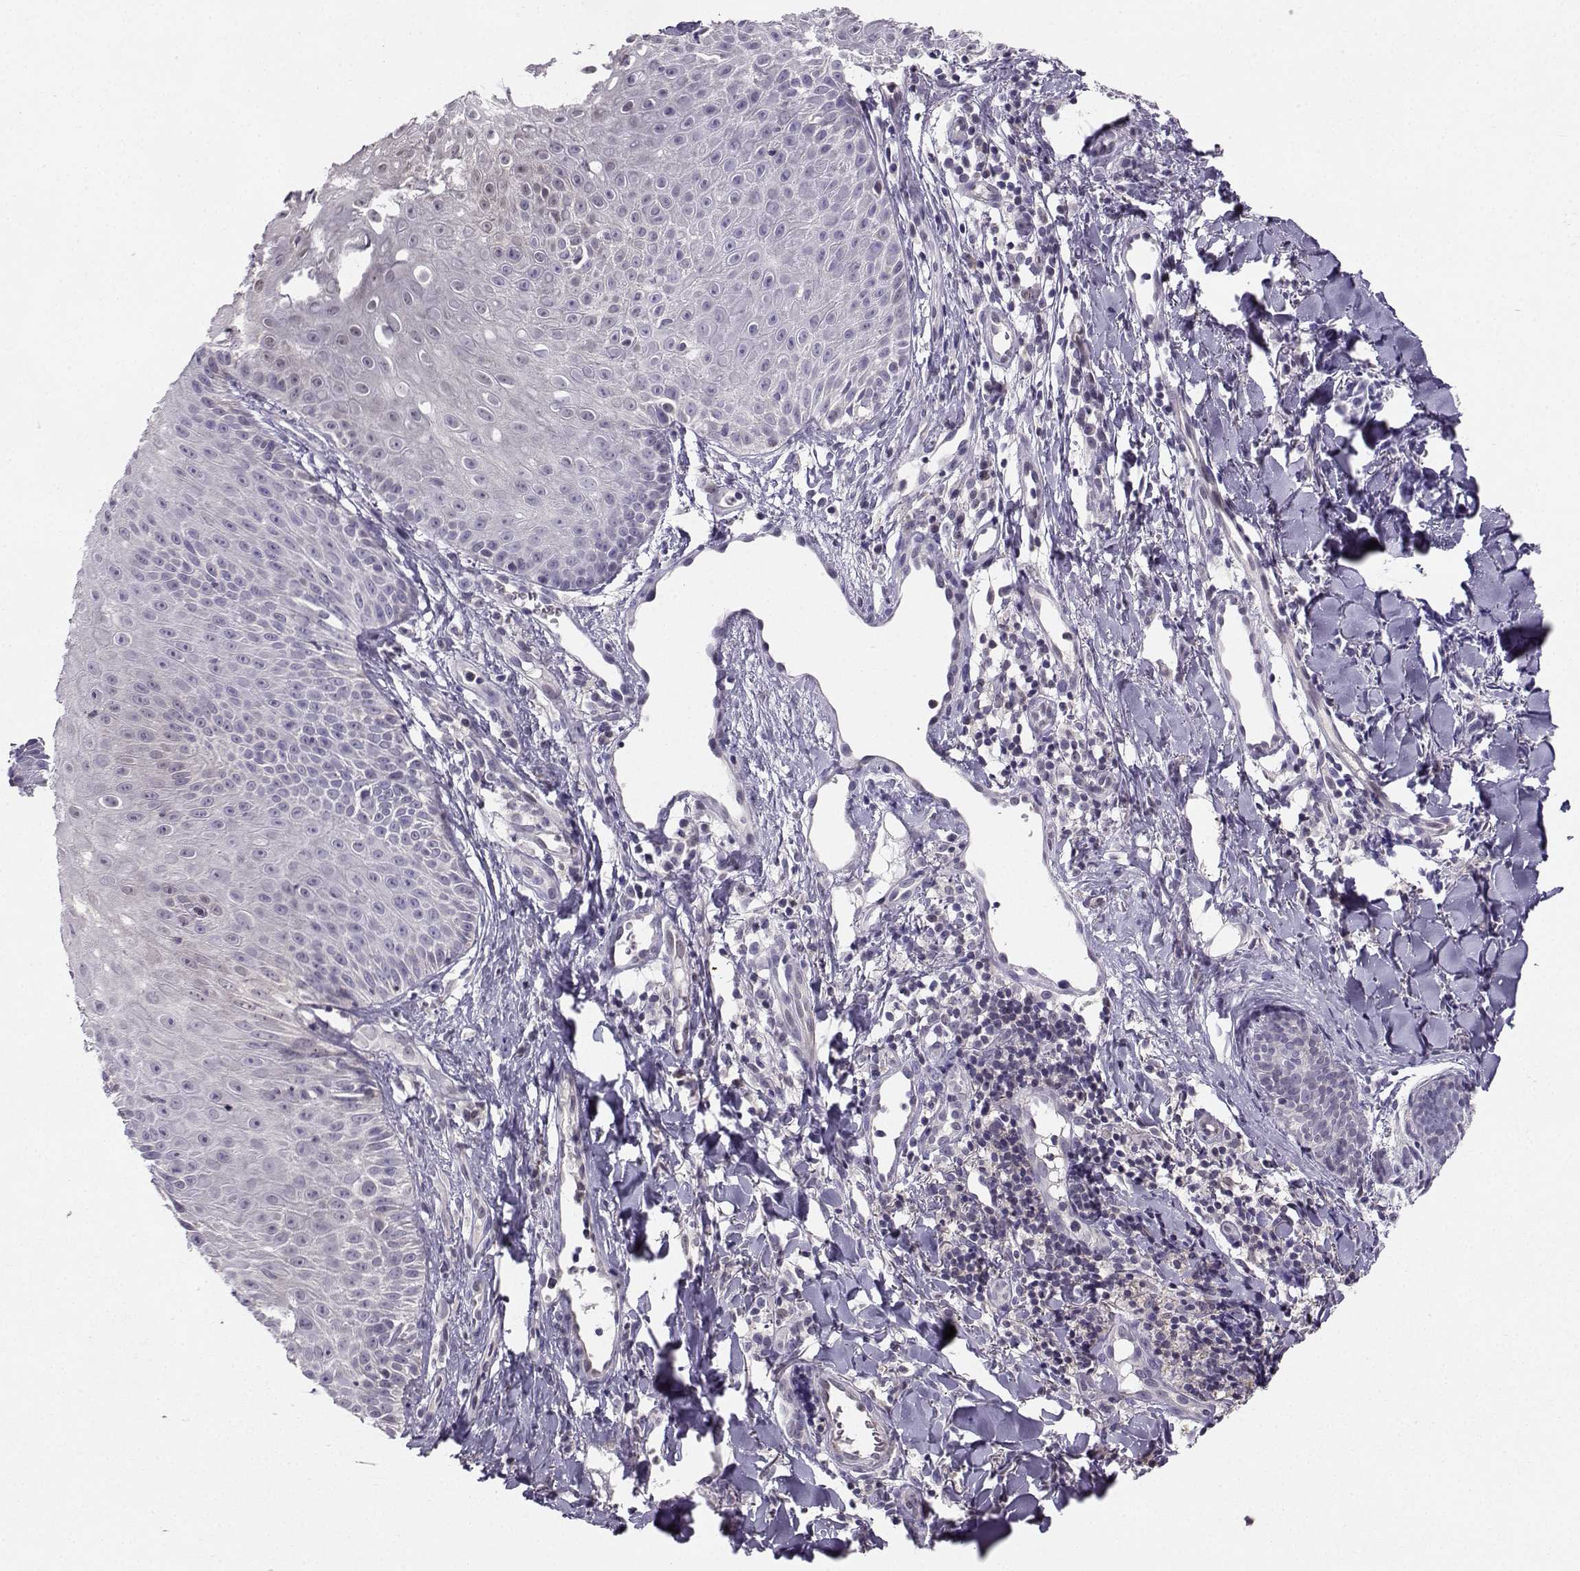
{"staining": {"intensity": "negative", "quantity": "none", "location": "none"}, "tissue": "melanoma", "cell_type": "Tumor cells", "image_type": "cancer", "snomed": [{"axis": "morphology", "description": "Malignant melanoma, NOS"}, {"axis": "topography", "description": "Skin"}], "caption": "The immunohistochemistry (IHC) image has no significant positivity in tumor cells of melanoma tissue. (DAB immunohistochemistry with hematoxylin counter stain).", "gene": "PGK1", "patient": {"sex": "male", "age": 67}}